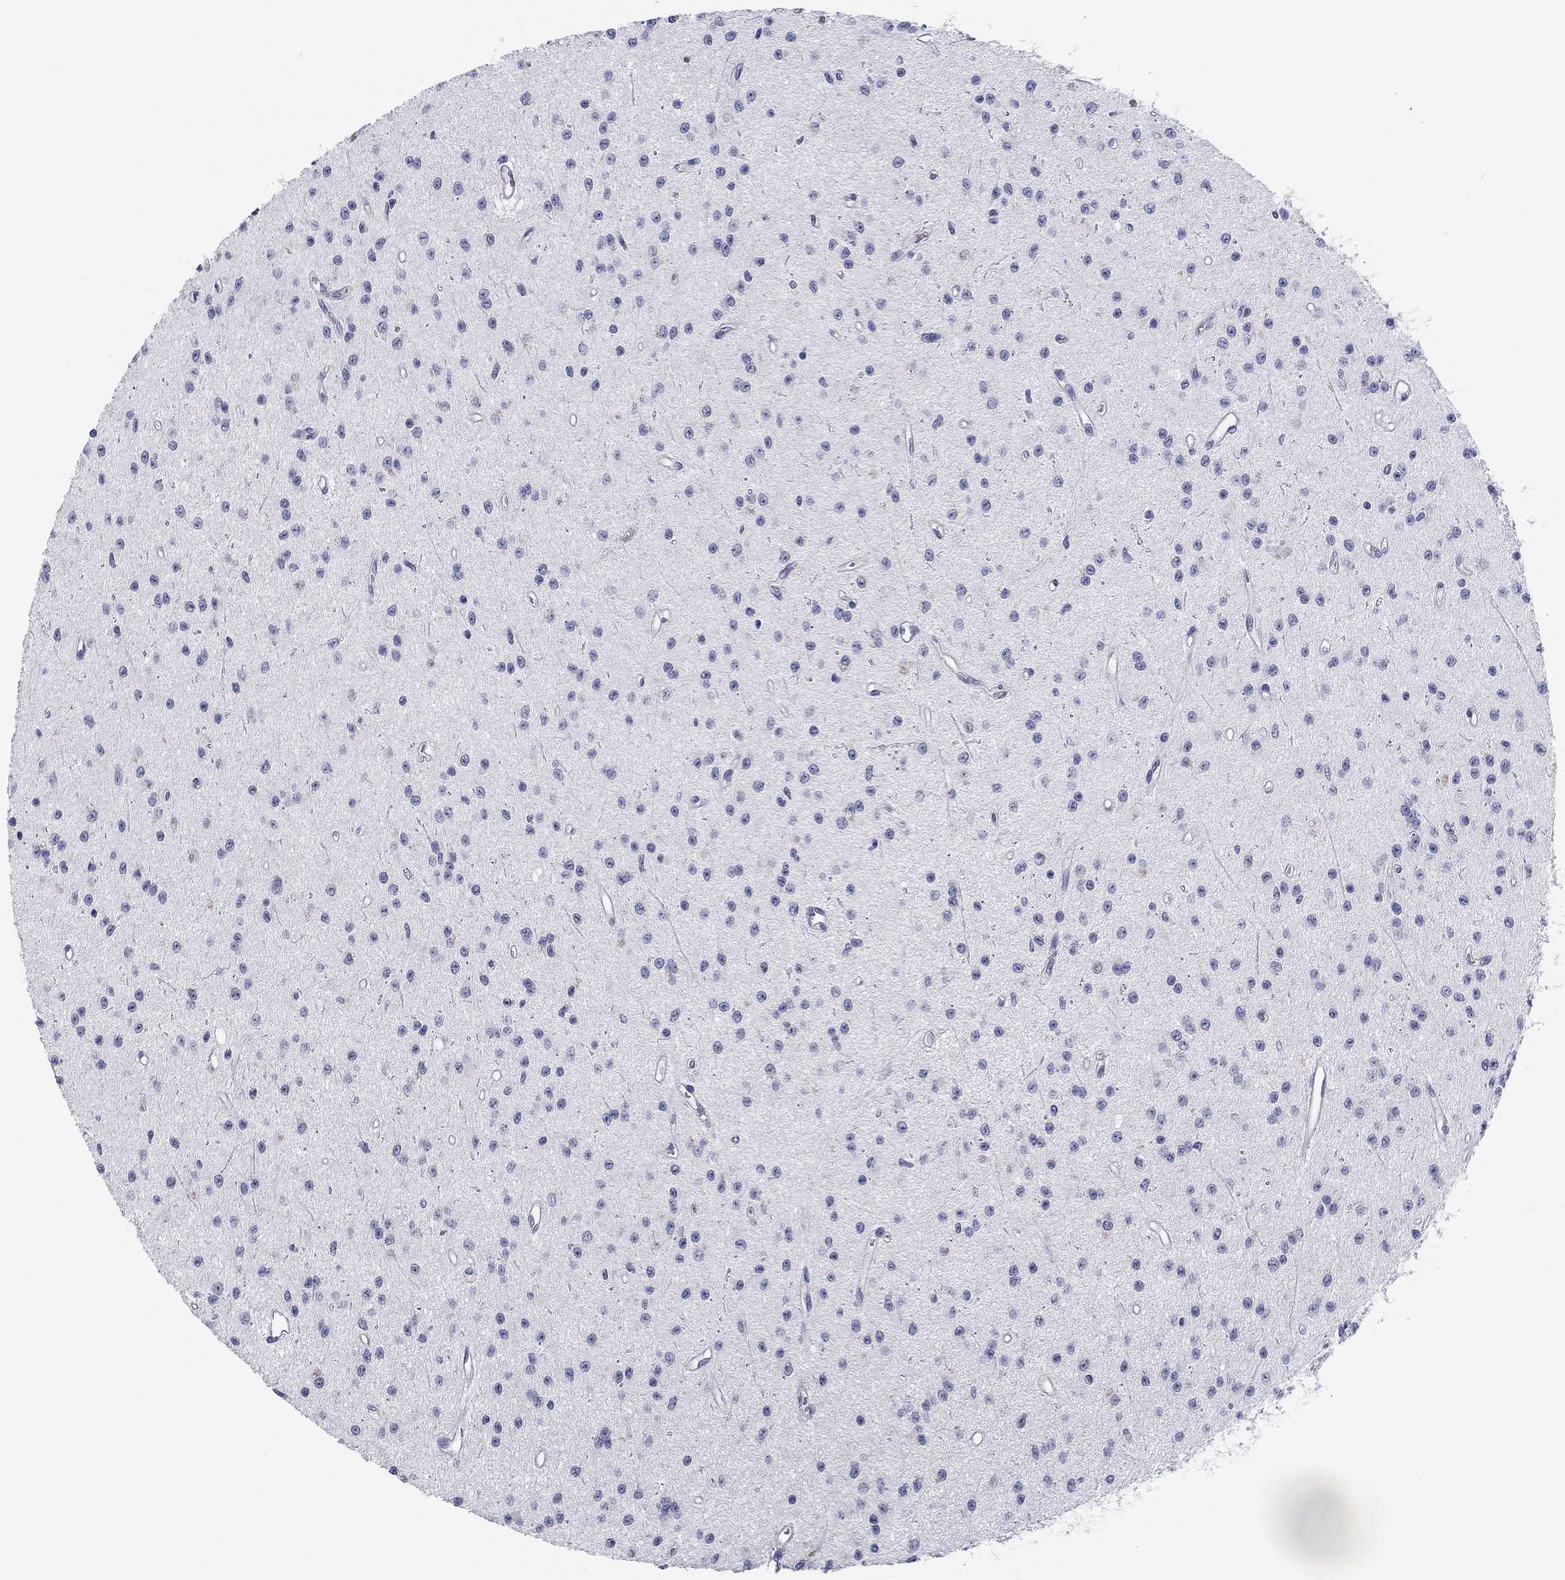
{"staining": {"intensity": "negative", "quantity": "none", "location": "none"}, "tissue": "glioma", "cell_type": "Tumor cells", "image_type": "cancer", "snomed": [{"axis": "morphology", "description": "Glioma, malignant, Low grade"}, {"axis": "topography", "description": "Brain"}], "caption": "The photomicrograph reveals no staining of tumor cells in glioma. The staining is performed using DAB (3,3'-diaminobenzidine) brown chromogen with nuclei counter-stained in using hematoxylin.", "gene": "CRYGD", "patient": {"sex": "female", "age": 45}}